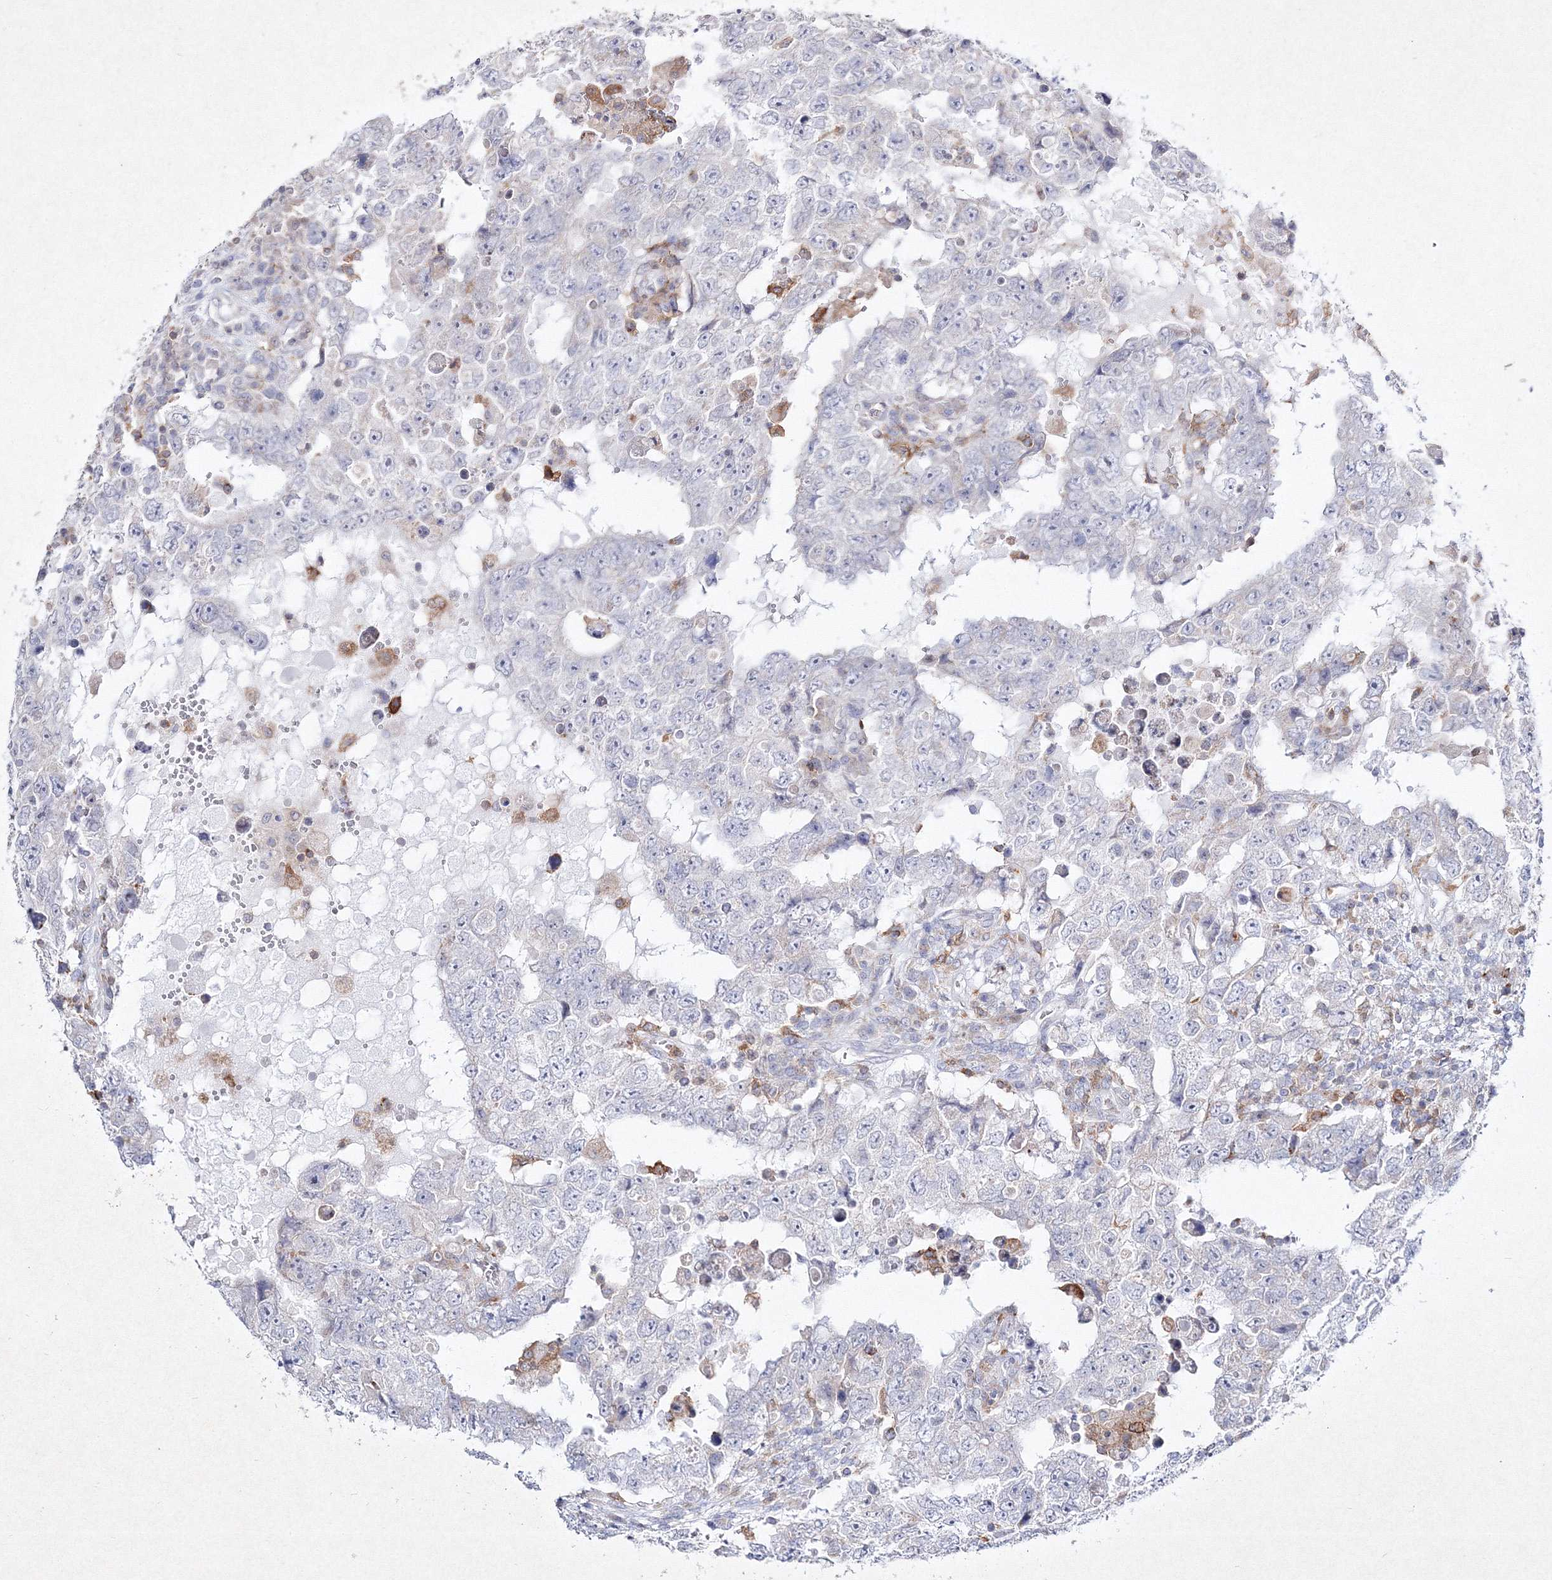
{"staining": {"intensity": "negative", "quantity": "none", "location": "none"}, "tissue": "testis cancer", "cell_type": "Tumor cells", "image_type": "cancer", "snomed": [{"axis": "morphology", "description": "Carcinoma, Embryonal, NOS"}, {"axis": "topography", "description": "Testis"}], "caption": "Immunohistochemistry of human testis cancer displays no positivity in tumor cells.", "gene": "HCST", "patient": {"sex": "male", "age": 26}}